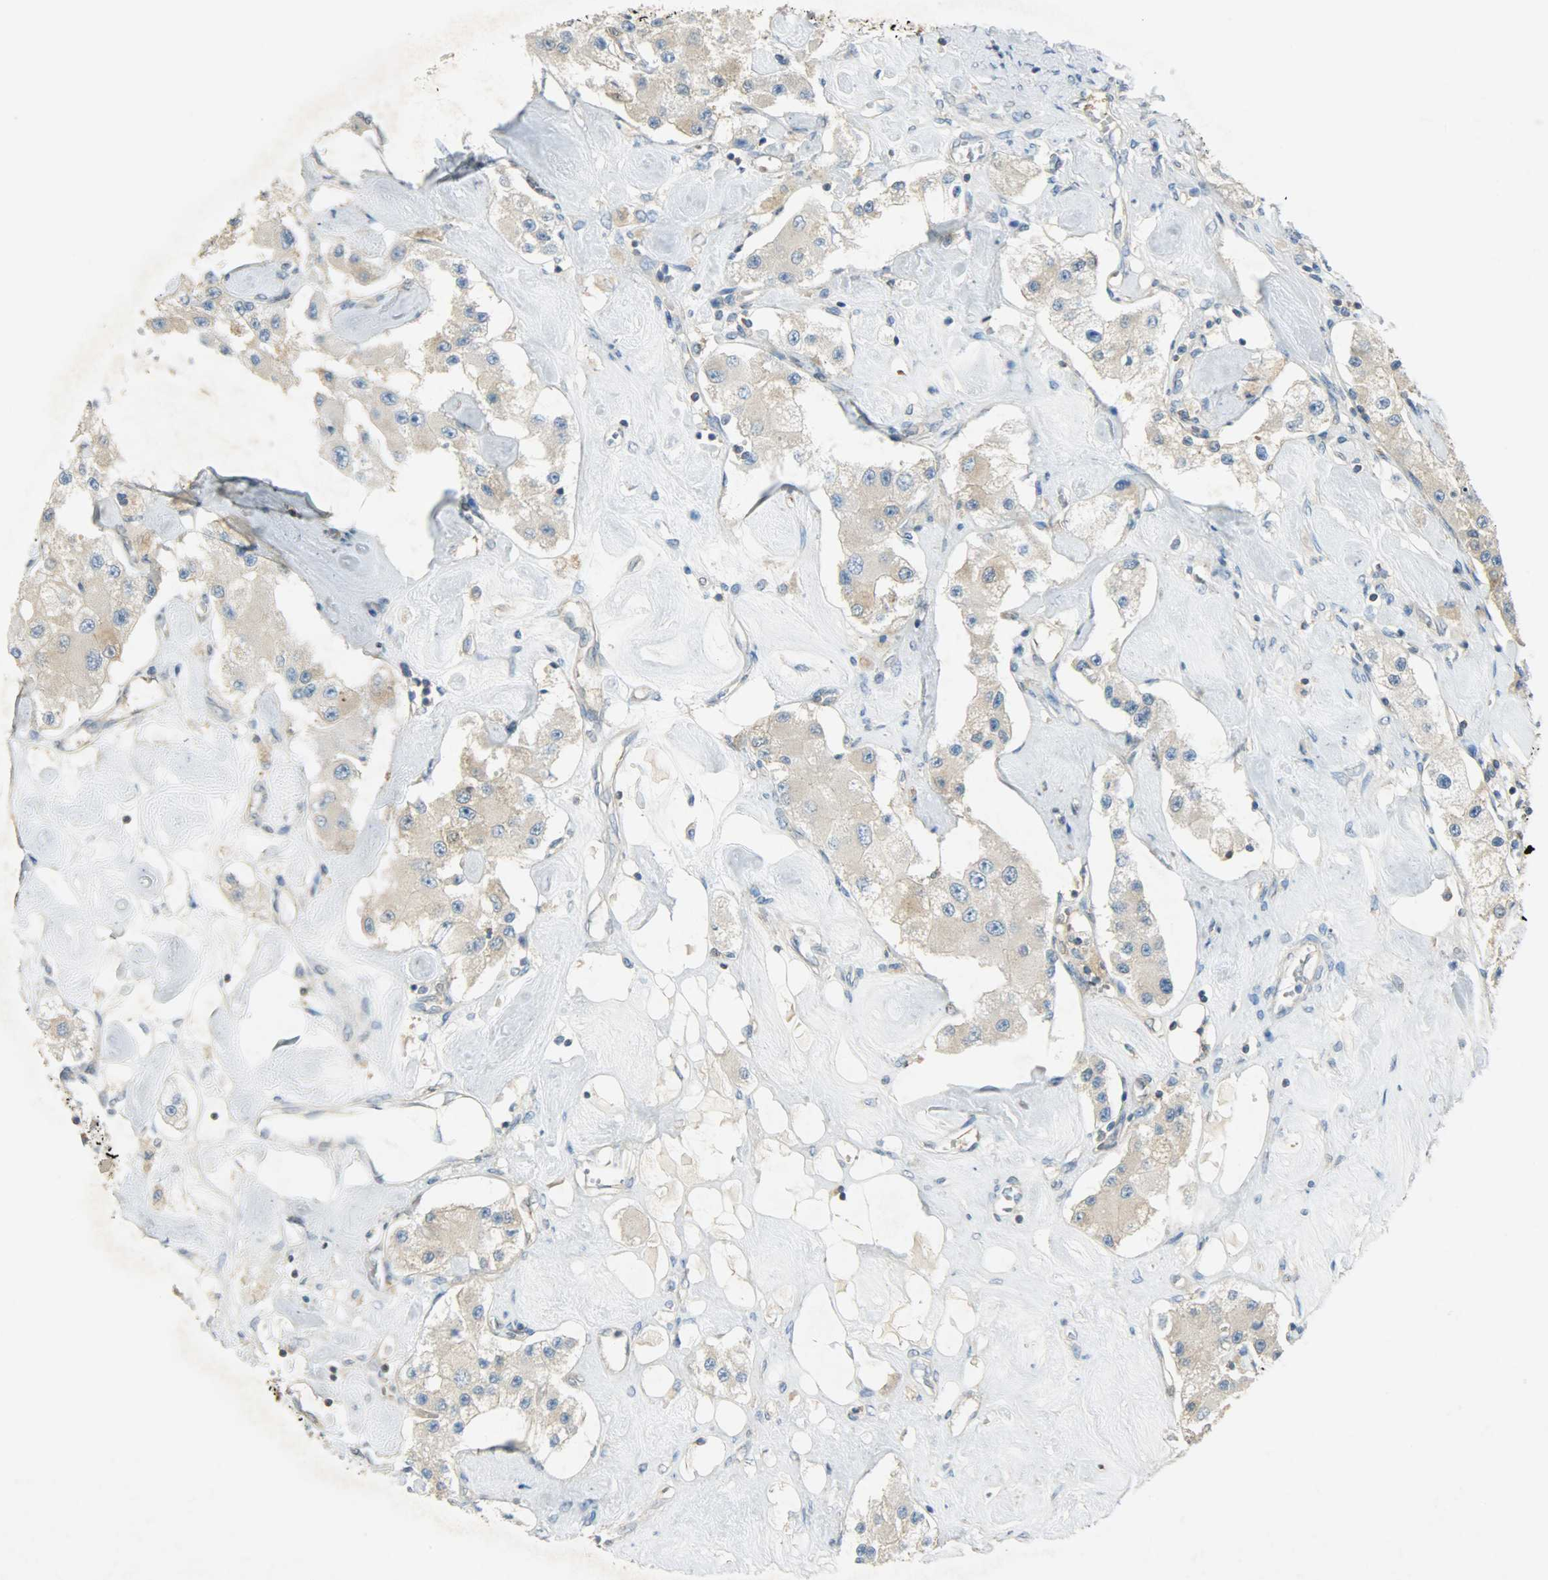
{"staining": {"intensity": "weak", "quantity": "25%-75%", "location": "cytoplasmic/membranous"}, "tissue": "carcinoid", "cell_type": "Tumor cells", "image_type": "cancer", "snomed": [{"axis": "morphology", "description": "Carcinoid, malignant, NOS"}, {"axis": "topography", "description": "Pancreas"}], "caption": "This image demonstrates immunohistochemistry (IHC) staining of carcinoid, with low weak cytoplasmic/membranous staining in about 25%-75% of tumor cells.", "gene": "TSC22D2", "patient": {"sex": "male", "age": 41}}